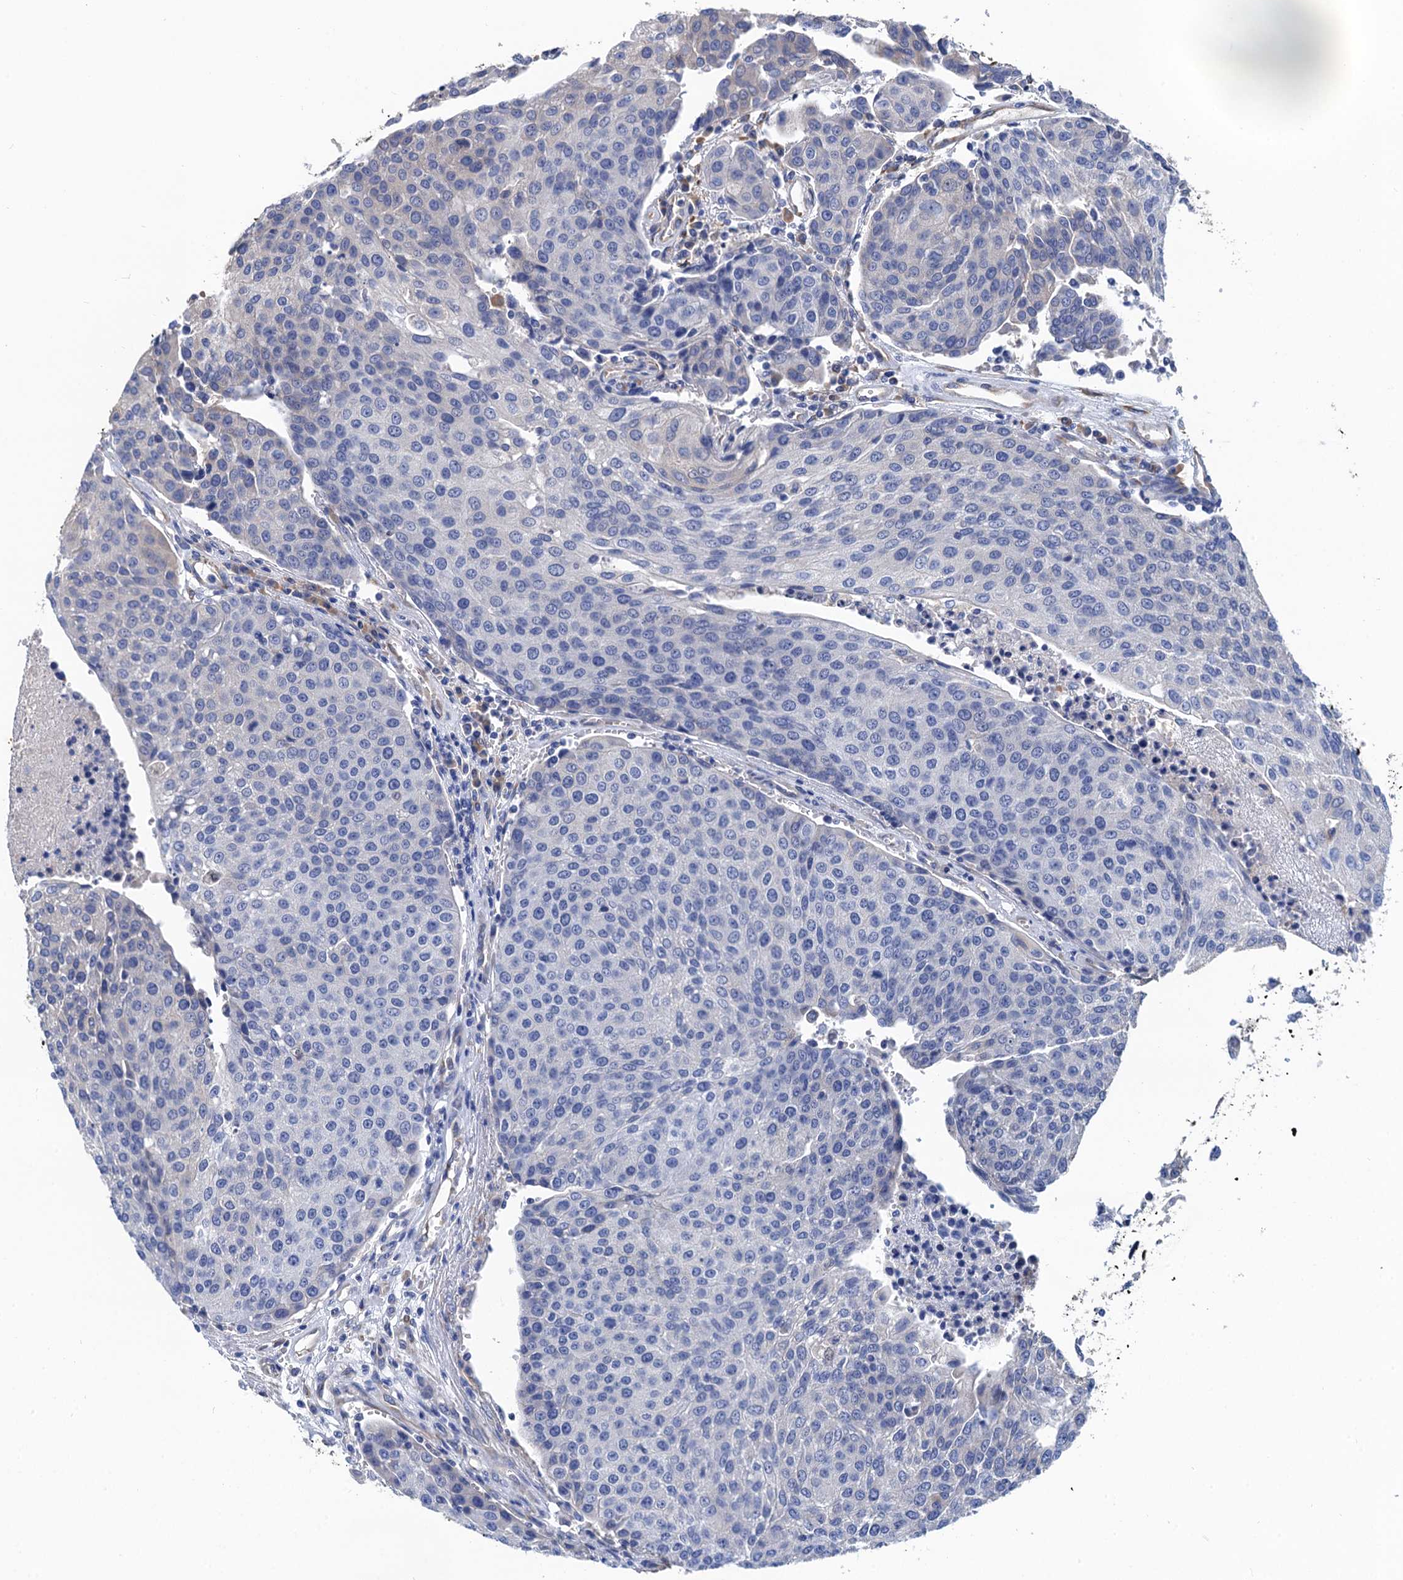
{"staining": {"intensity": "negative", "quantity": "none", "location": "none"}, "tissue": "urothelial cancer", "cell_type": "Tumor cells", "image_type": "cancer", "snomed": [{"axis": "morphology", "description": "Urothelial carcinoma, High grade"}, {"axis": "topography", "description": "Urinary bladder"}], "caption": "There is no significant positivity in tumor cells of urothelial carcinoma (high-grade).", "gene": "CNNM1", "patient": {"sex": "female", "age": 85}}